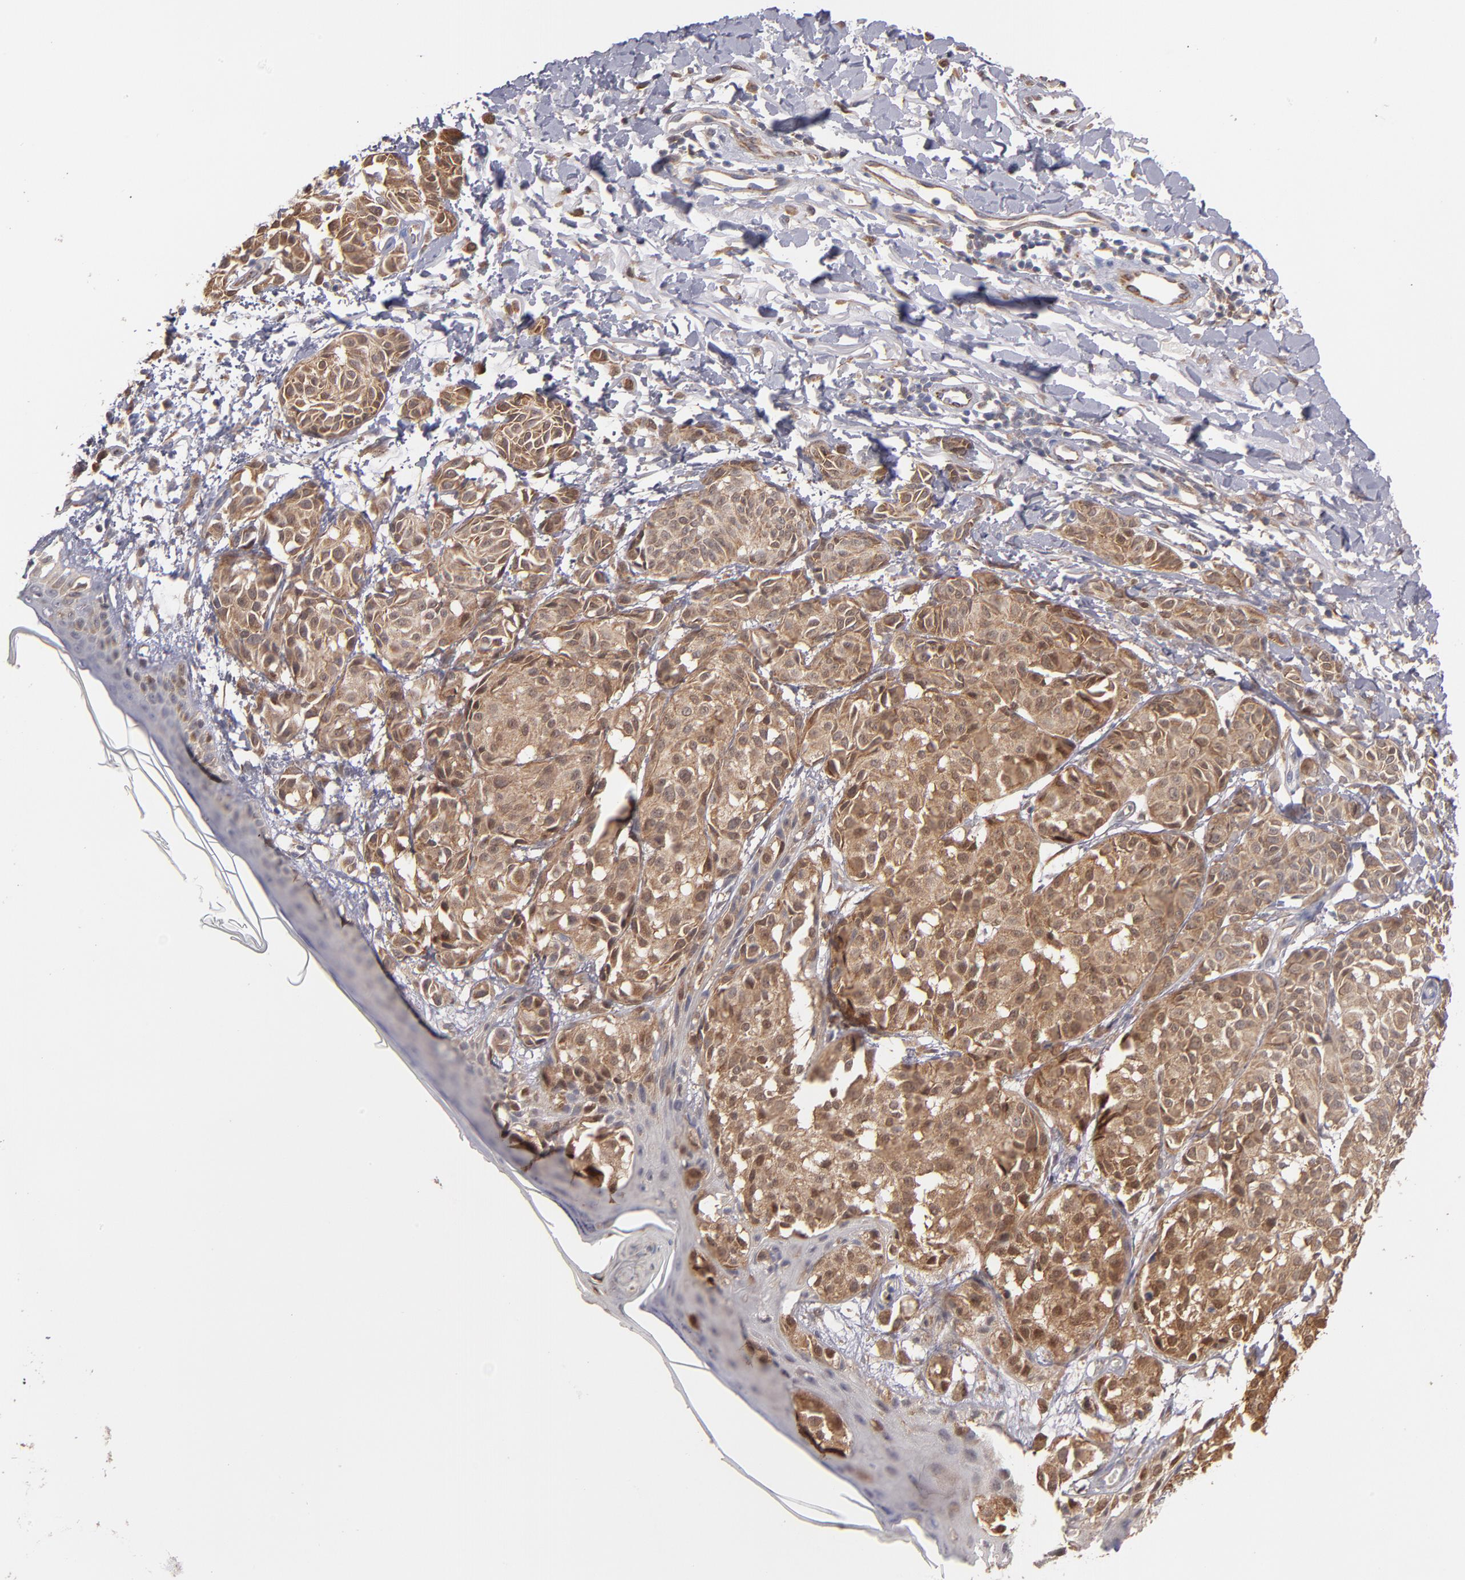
{"staining": {"intensity": "moderate", "quantity": ">75%", "location": "cytoplasmic/membranous"}, "tissue": "melanoma", "cell_type": "Tumor cells", "image_type": "cancer", "snomed": [{"axis": "morphology", "description": "Malignant melanoma, NOS"}, {"axis": "topography", "description": "Skin"}], "caption": "Immunohistochemical staining of human melanoma reveals moderate cytoplasmic/membranous protein positivity in about >75% of tumor cells.", "gene": "GMFG", "patient": {"sex": "male", "age": 76}}